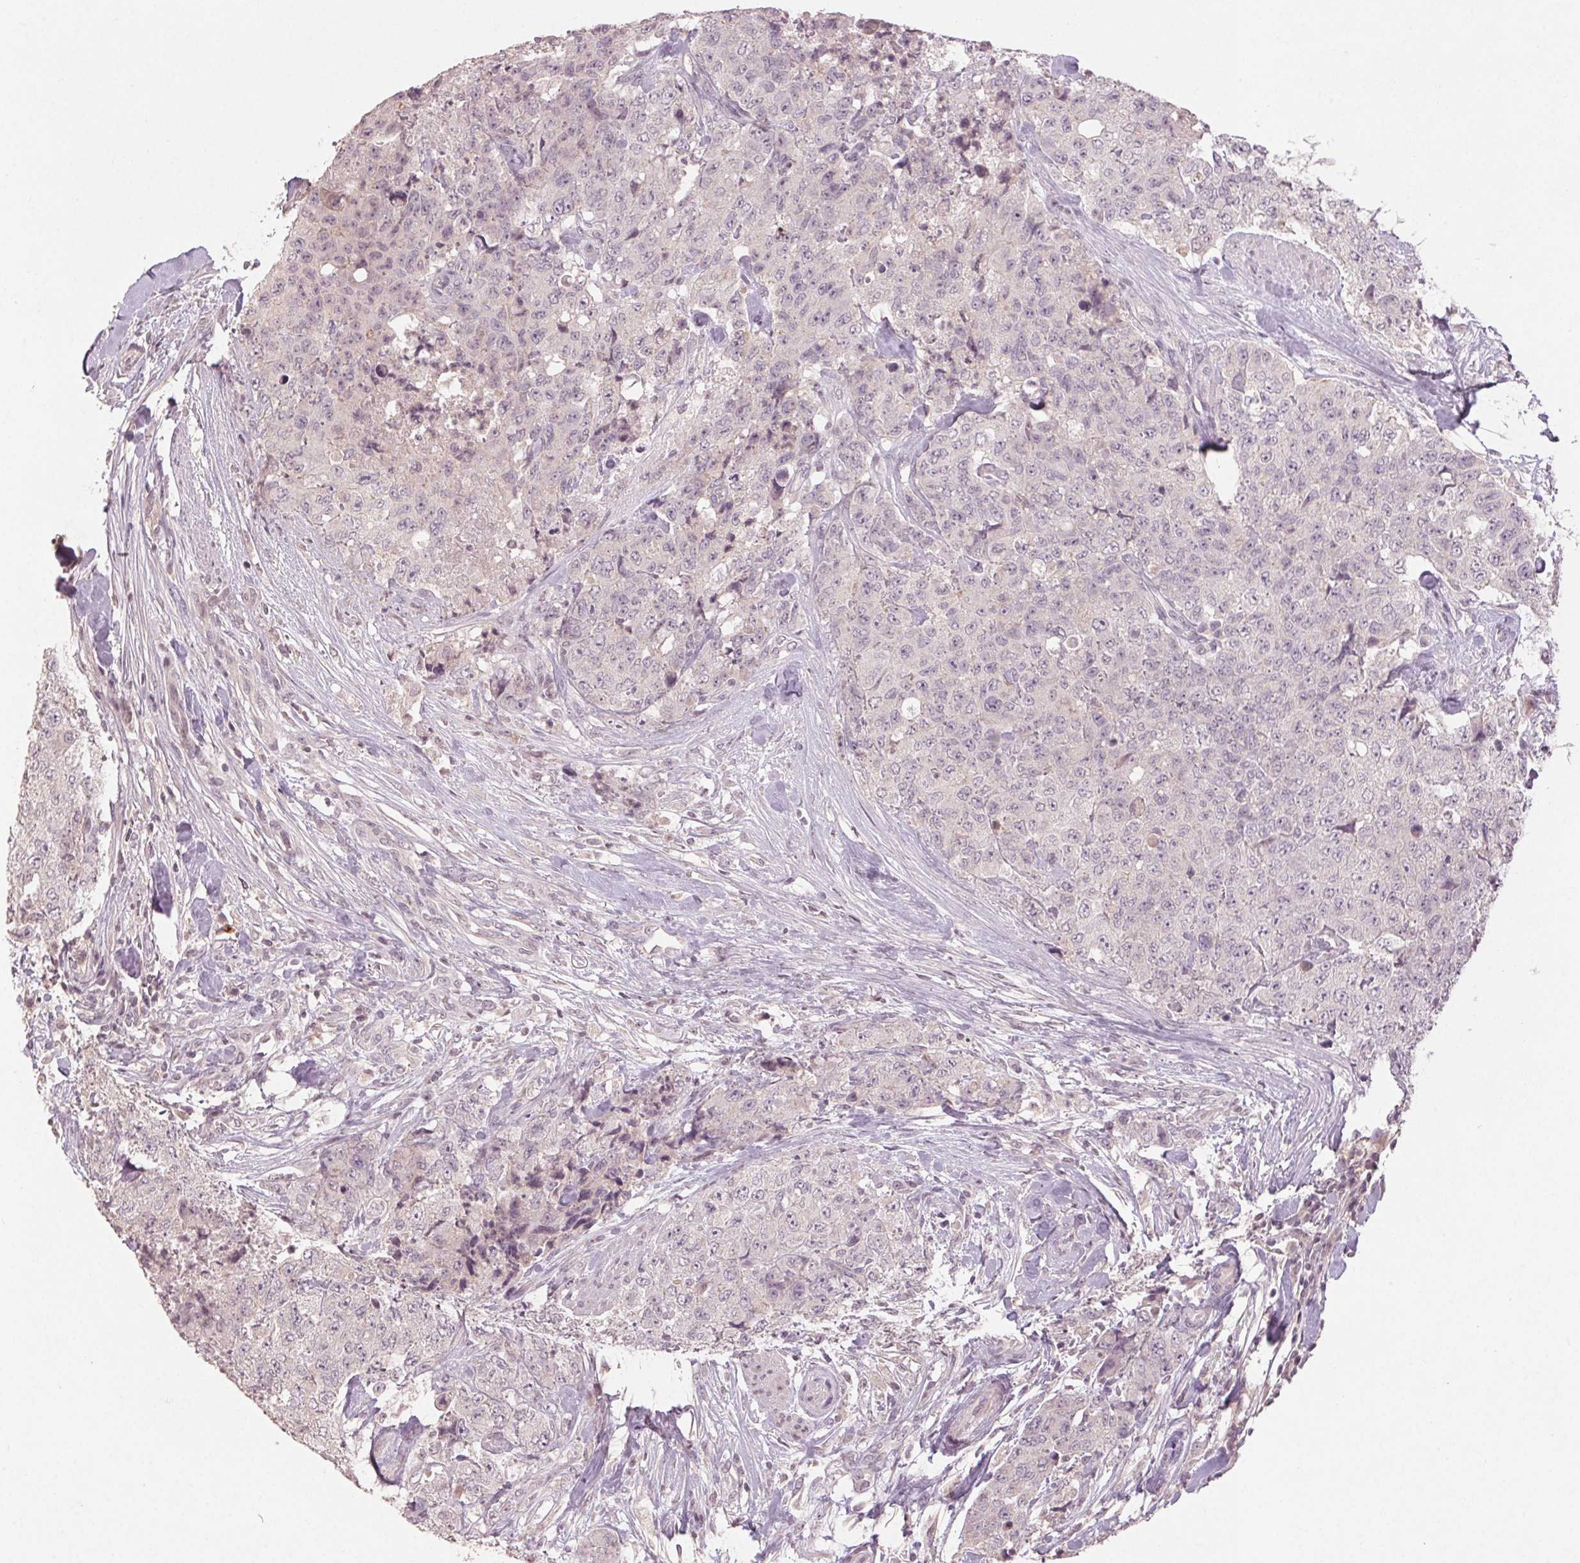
{"staining": {"intensity": "negative", "quantity": "none", "location": "none"}, "tissue": "urothelial cancer", "cell_type": "Tumor cells", "image_type": "cancer", "snomed": [{"axis": "morphology", "description": "Urothelial carcinoma, High grade"}, {"axis": "topography", "description": "Urinary bladder"}], "caption": "There is no significant expression in tumor cells of urothelial cancer.", "gene": "KLRC3", "patient": {"sex": "female", "age": 78}}